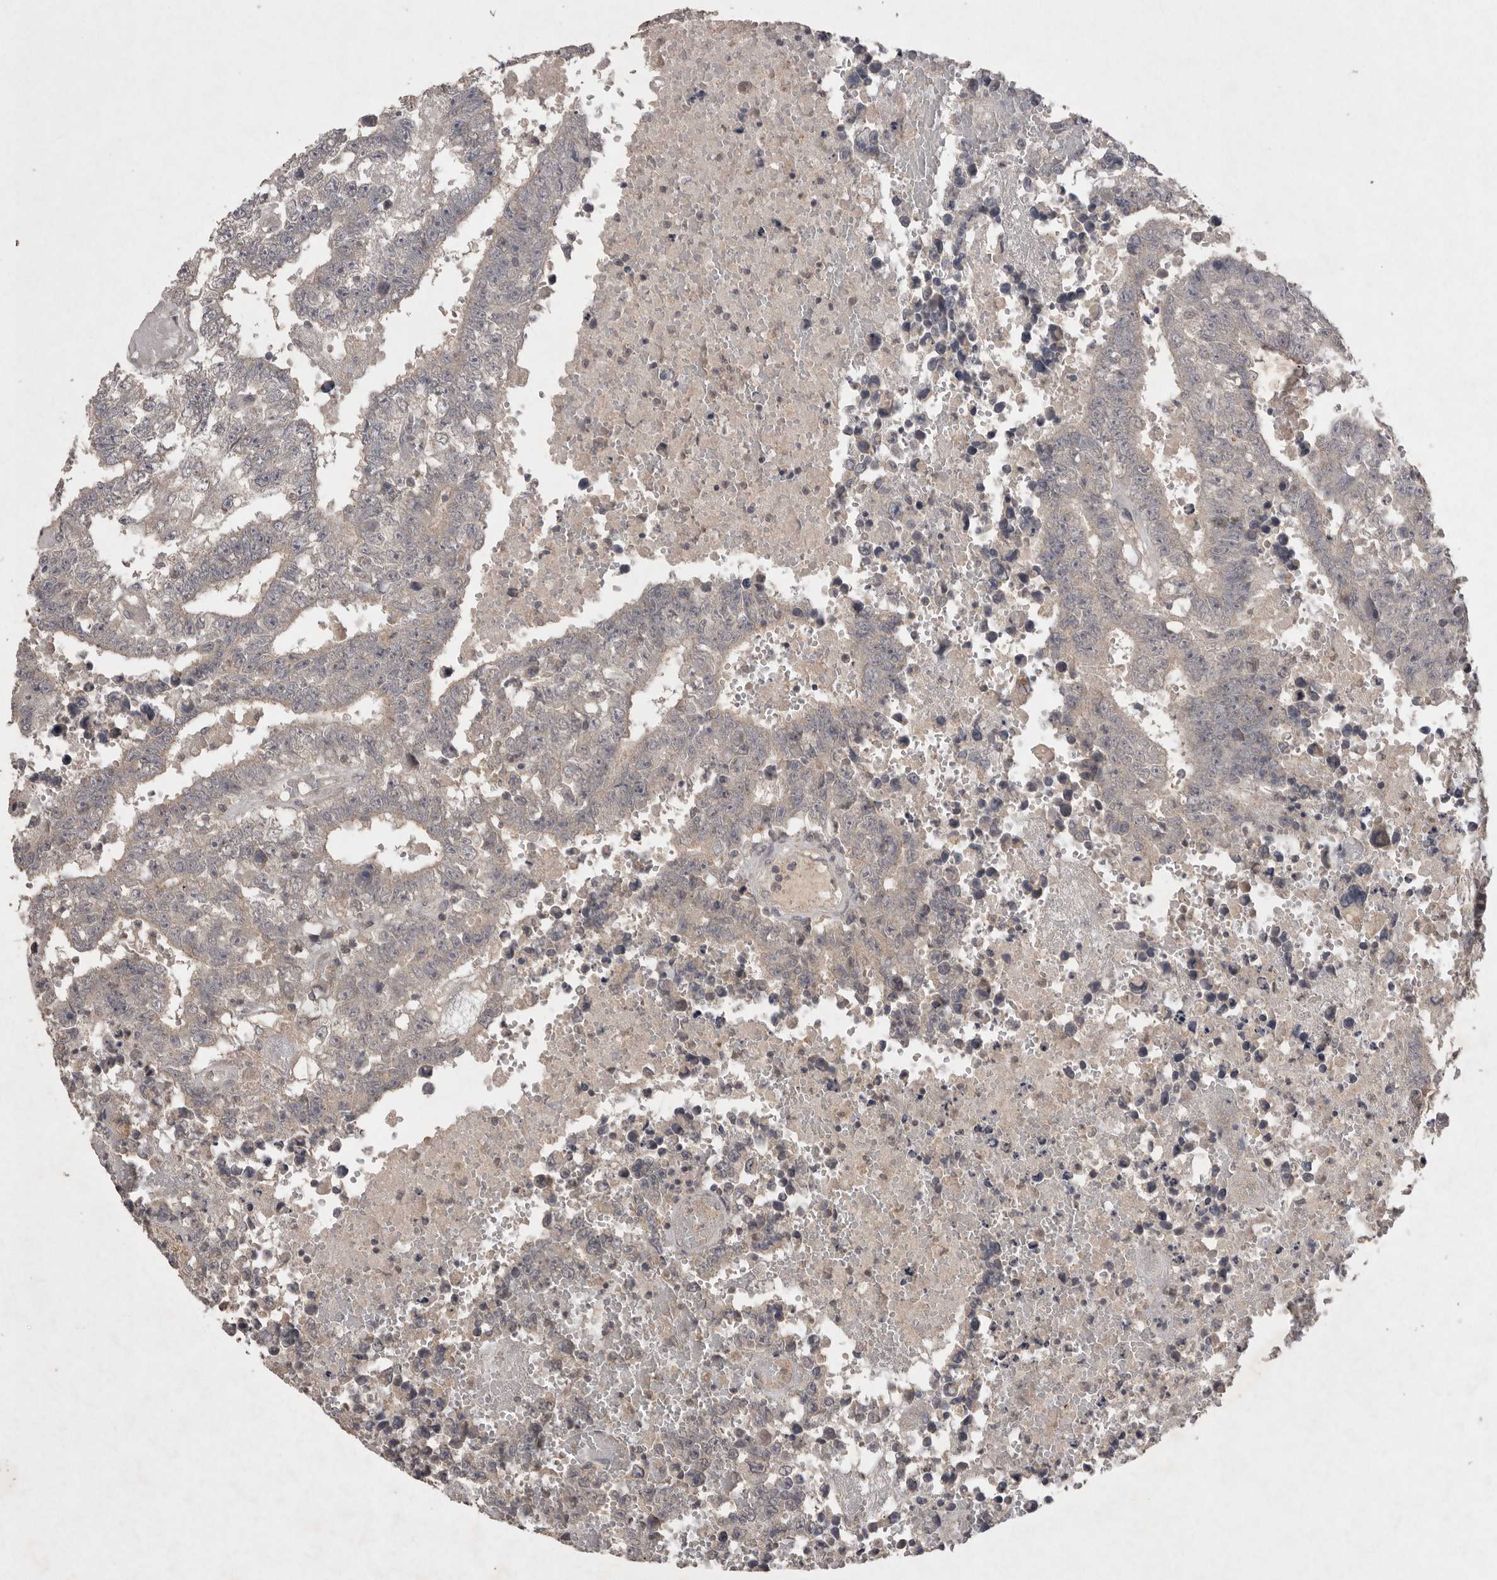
{"staining": {"intensity": "negative", "quantity": "none", "location": "none"}, "tissue": "testis cancer", "cell_type": "Tumor cells", "image_type": "cancer", "snomed": [{"axis": "morphology", "description": "Carcinoma, Embryonal, NOS"}, {"axis": "topography", "description": "Testis"}], "caption": "This is an IHC photomicrograph of human testis embryonal carcinoma. There is no positivity in tumor cells.", "gene": "APLNR", "patient": {"sex": "male", "age": 25}}